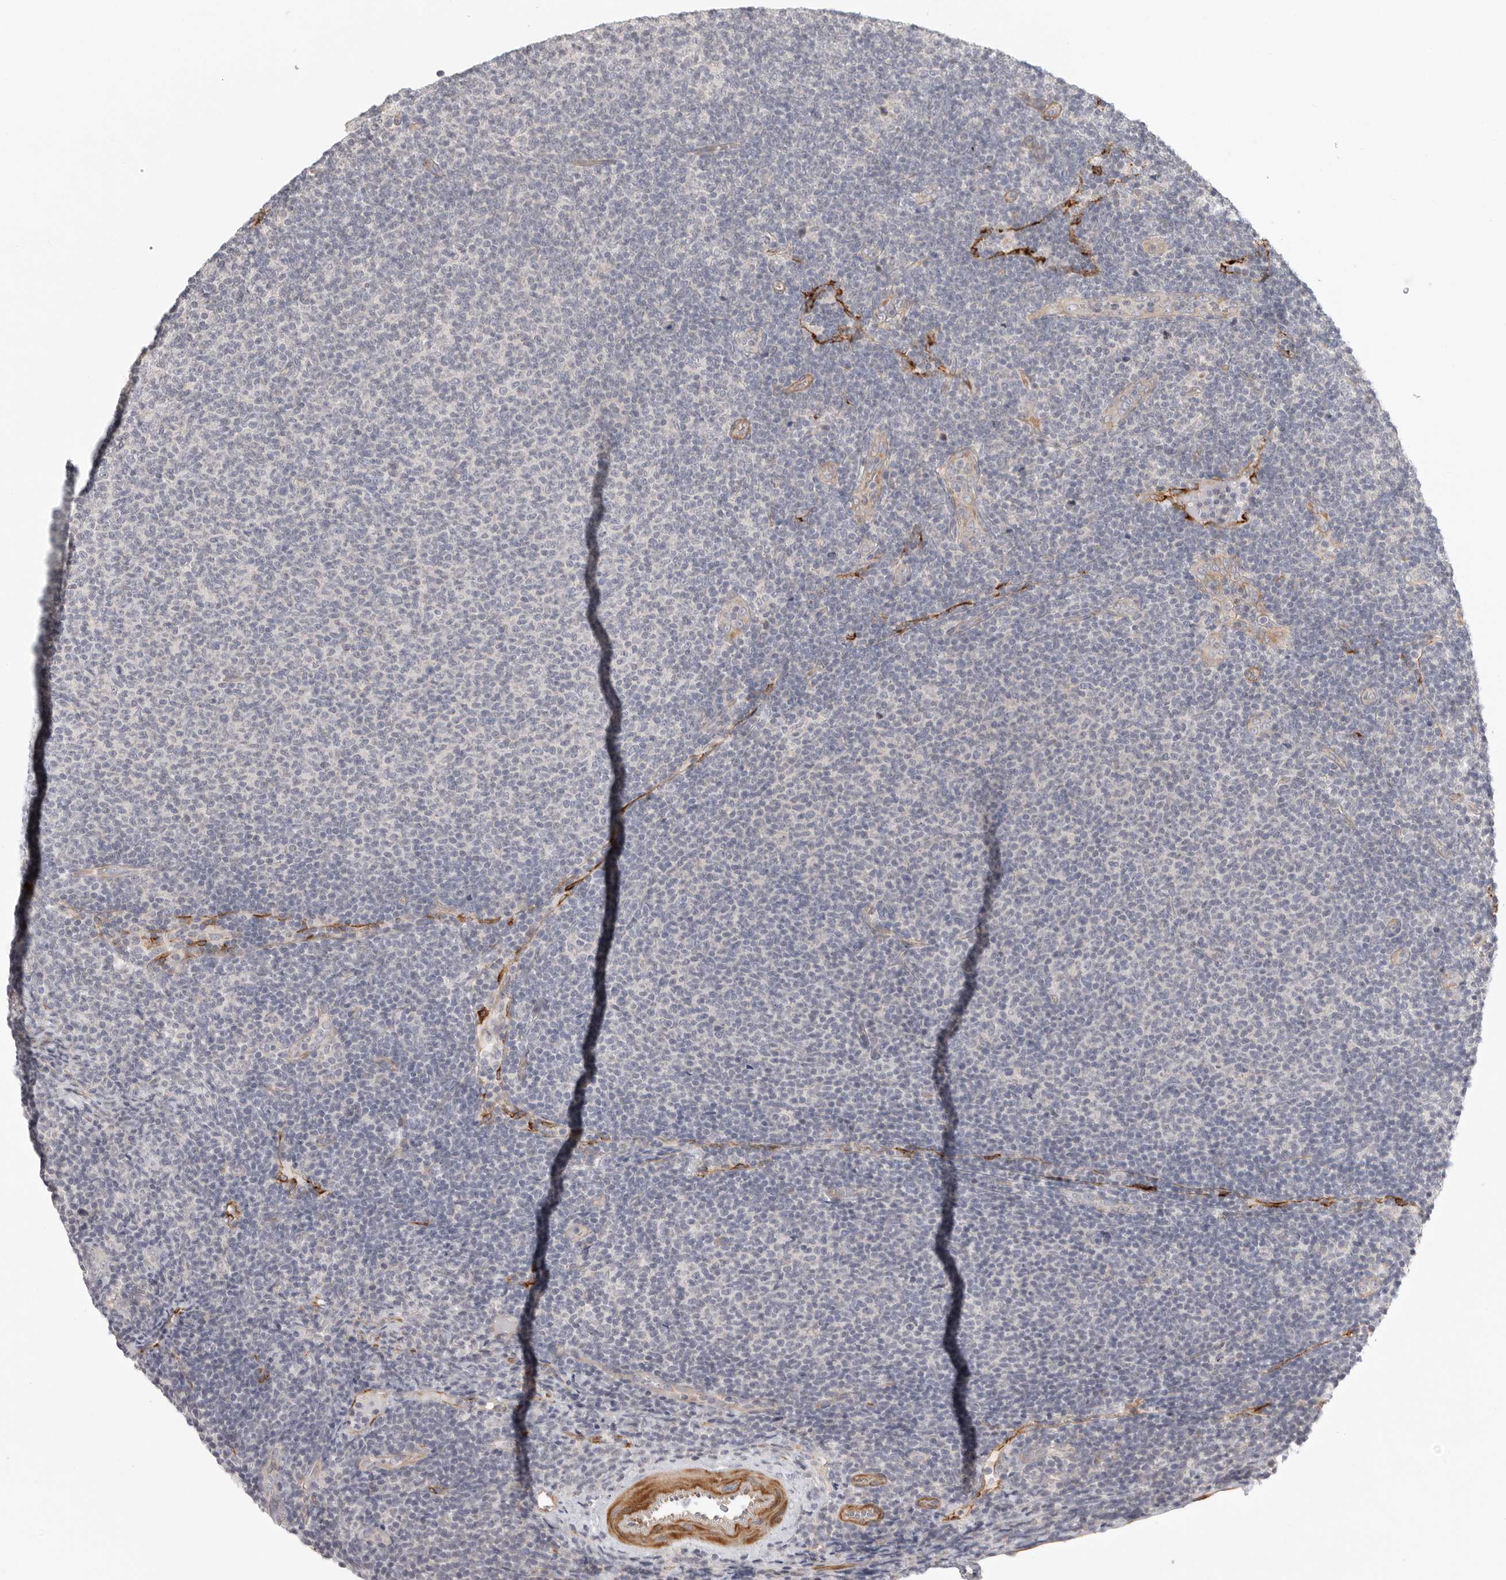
{"staining": {"intensity": "negative", "quantity": "none", "location": "none"}, "tissue": "lymphoma", "cell_type": "Tumor cells", "image_type": "cancer", "snomed": [{"axis": "morphology", "description": "Malignant lymphoma, non-Hodgkin's type, Low grade"}, {"axis": "topography", "description": "Lymph node"}], "caption": "DAB (3,3'-diaminobenzidine) immunohistochemical staining of low-grade malignant lymphoma, non-Hodgkin's type shows no significant expression in tumor cells.", "gene": "STAB2", "patient": {"sex": "male", "age": 66}}